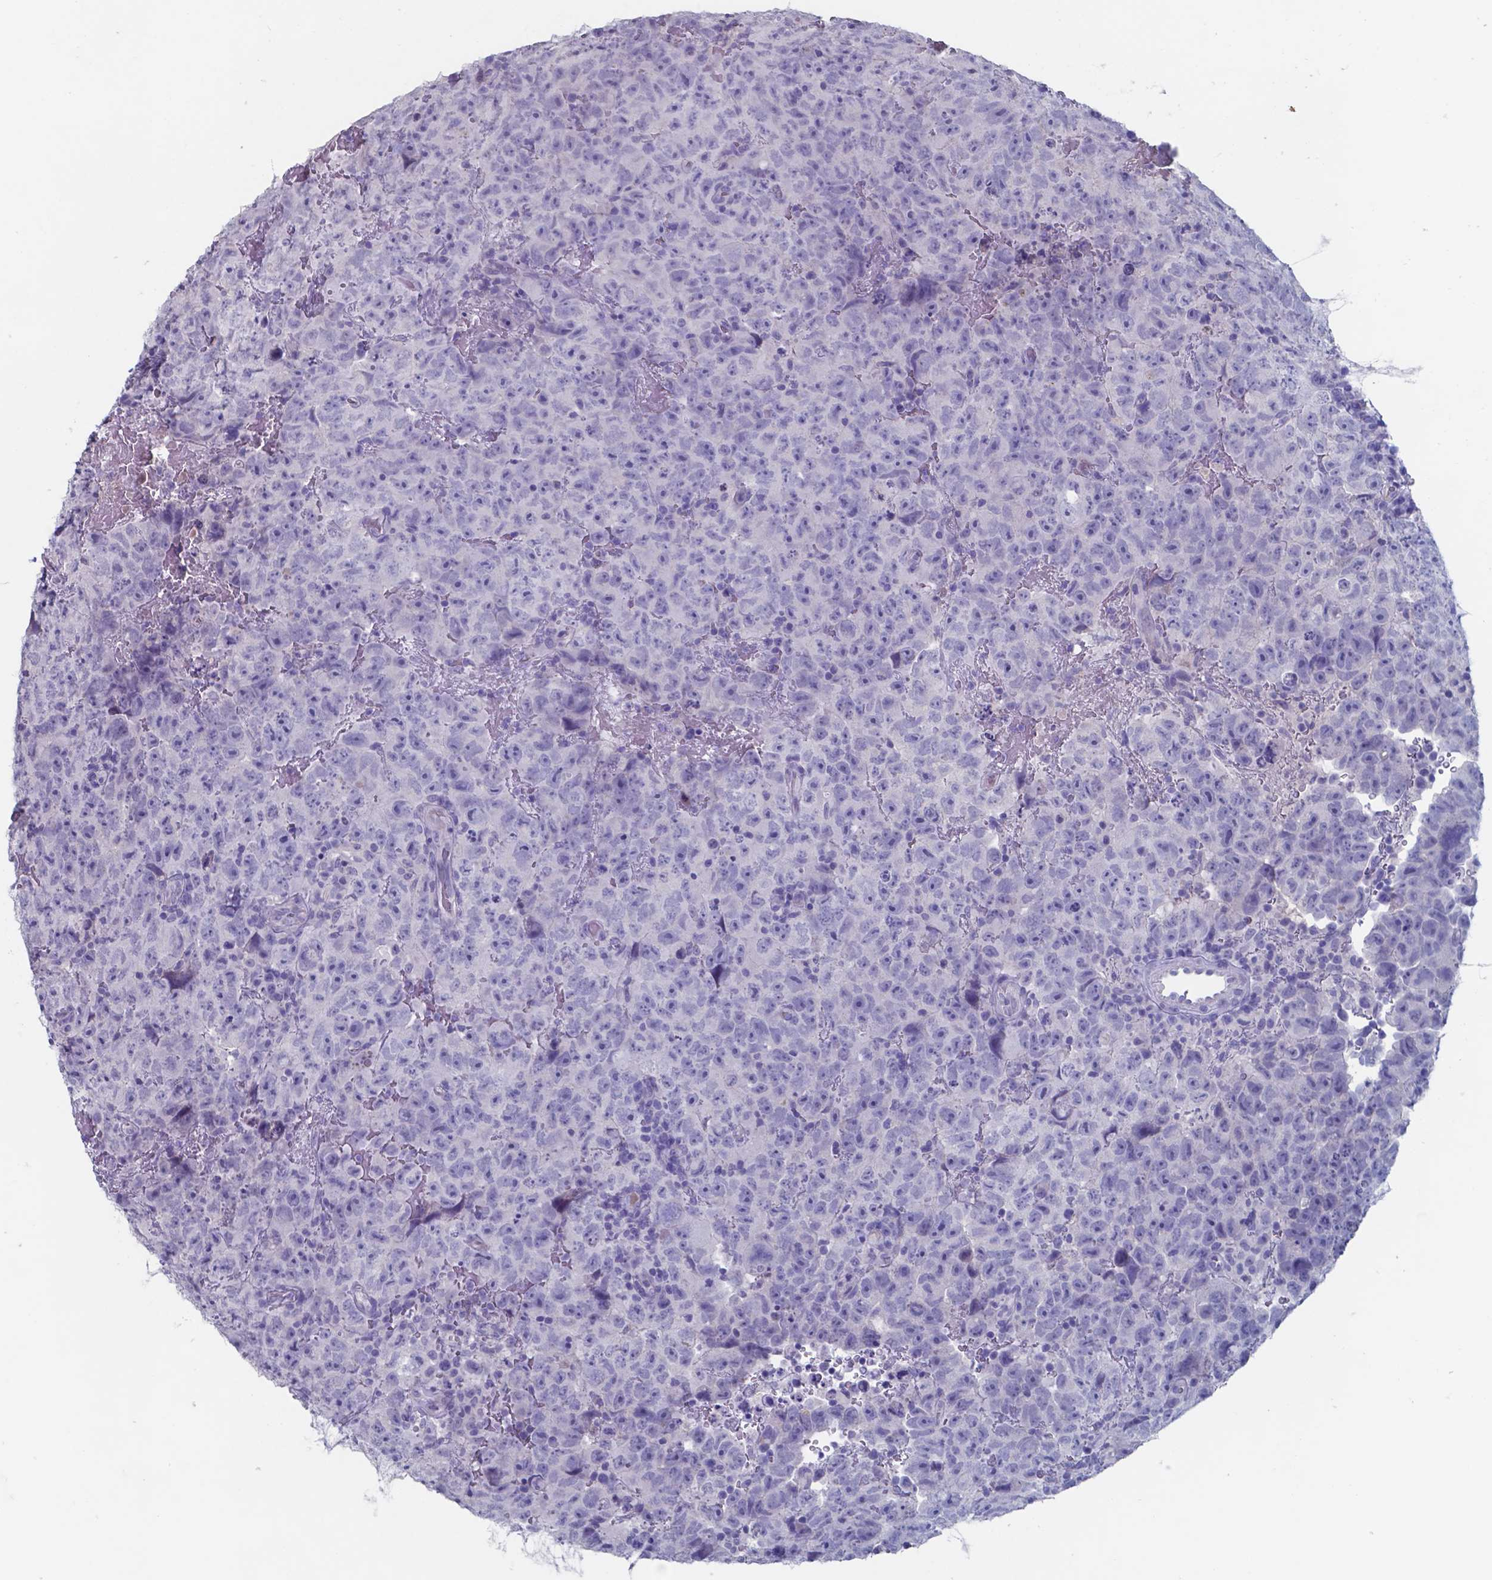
{"staining": {"intensity": "negative", "quantity": "none", "location": "none"}, "tissue": "testis cancer", "cell_type": "Tumor cells", "image_type": "cancer", "snomed": [{"axis": "morphology", "description": "Carcinoma, Embryonal, NOS"}, {"axis": "topography", "description": "Testis"}], "caption": "DAB (3,3'-diaminobenzidine) immunohistochemical staining of embryonal carcinoma (testis) reveals no significant positivity in tumor cells. (Stains: DAB immunohistochemistry (IHC) with hematoxylin counter stain, Microscopy: brightfield microscopy at high magnification).", "gene": "TTR", "patient": {"sex": "male", "age": 24}}